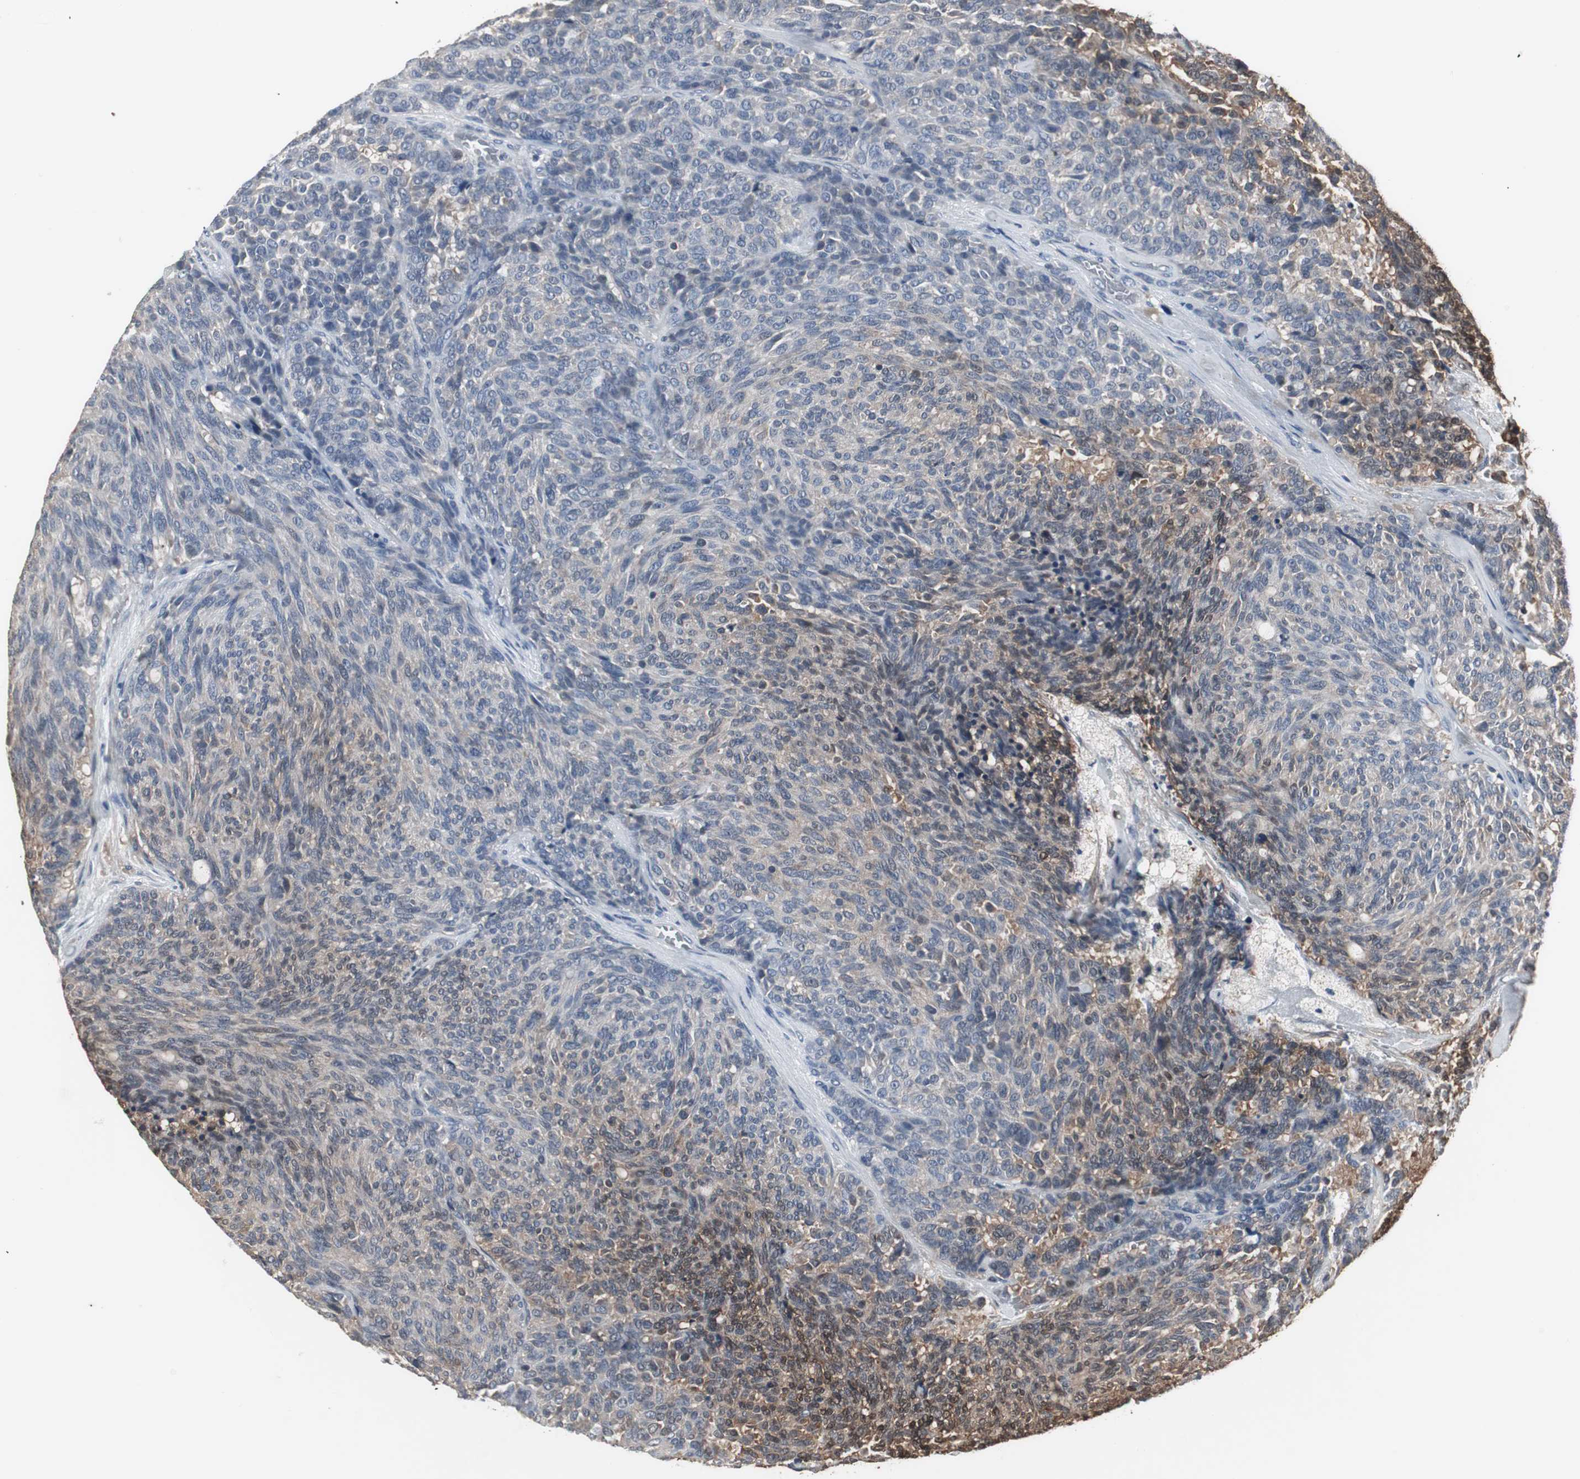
{"staining": {"intensity": "weak", "quantity": "<25%", "location": "cytoplasmic/membranous"}, "tissue": "carcinoid", "cell_type": "Tumor cells", "image_type": "cancer", "snomed": [{"axis": "morphology", "description": "Carcinoid, malignant, NOS"}, {"axis": "topography", "description": "Pancreas"}], "caption": "Human carcinoid (malignant) stained for a protein using IHC displays no expression in tumor cells.", "gene": "ZSCAN22", "patient": {"sex": "female", "age": 54}}